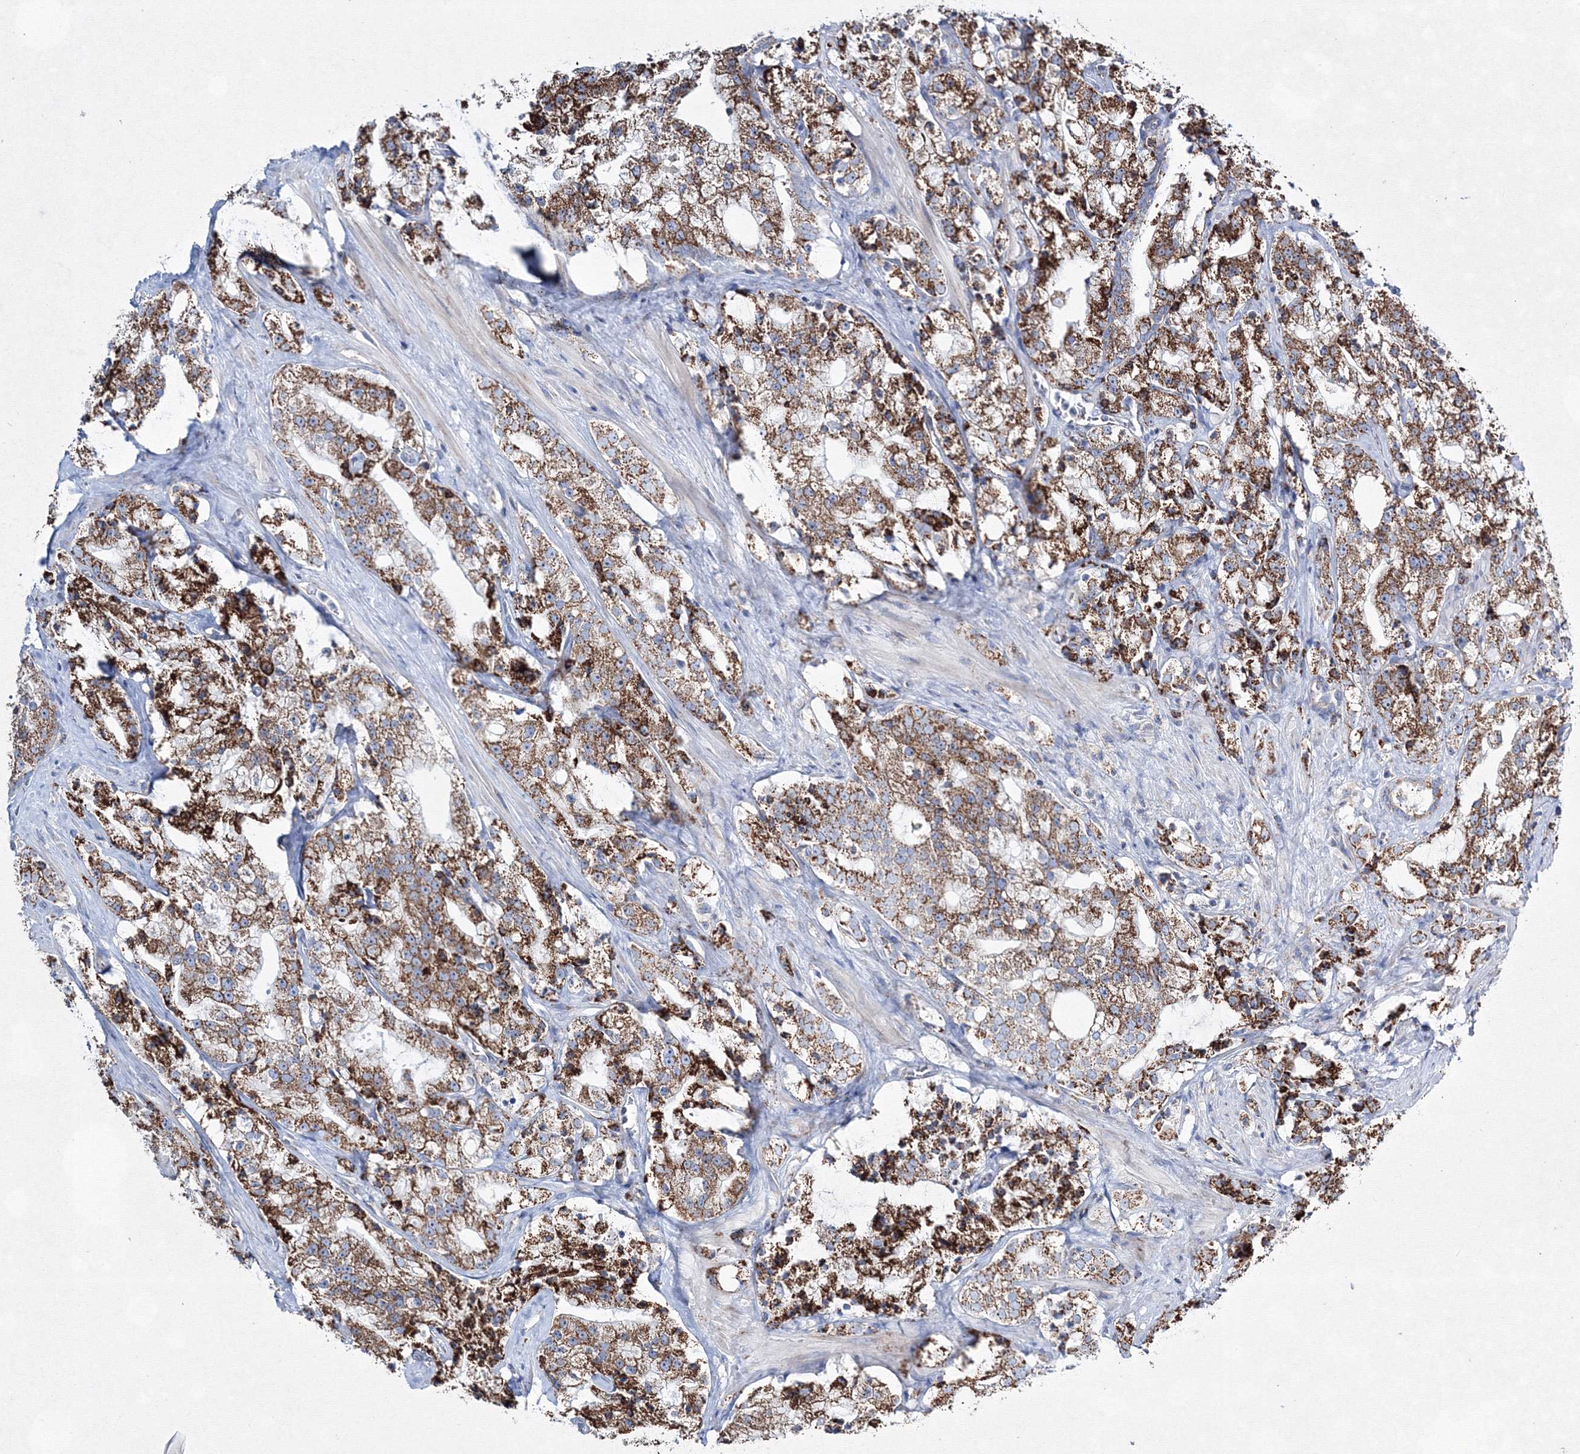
{"staining": {"intensity": "moderate", "quantity": ">75%", "location": "cytoplasmic/membranous"}, "tissue": "prostate cancer", "cell_type": "Tumor cells", "image_type": "cancer", "snomed": [{"axis": "morphology", "description": "Adenocarcinoma, High grade"}, {"axis": "topography", "description": "Prostate"}], "caption": "Moderate cytoplasmic/membranous positivity for a protein is identified in approximately >75% of tumor cells of prostate cancer (adenocarcinoma (high-grade)) using immunohistochemistry.", "gene": "IGSF9", "patient": {"sex": "male", "age": 64}}